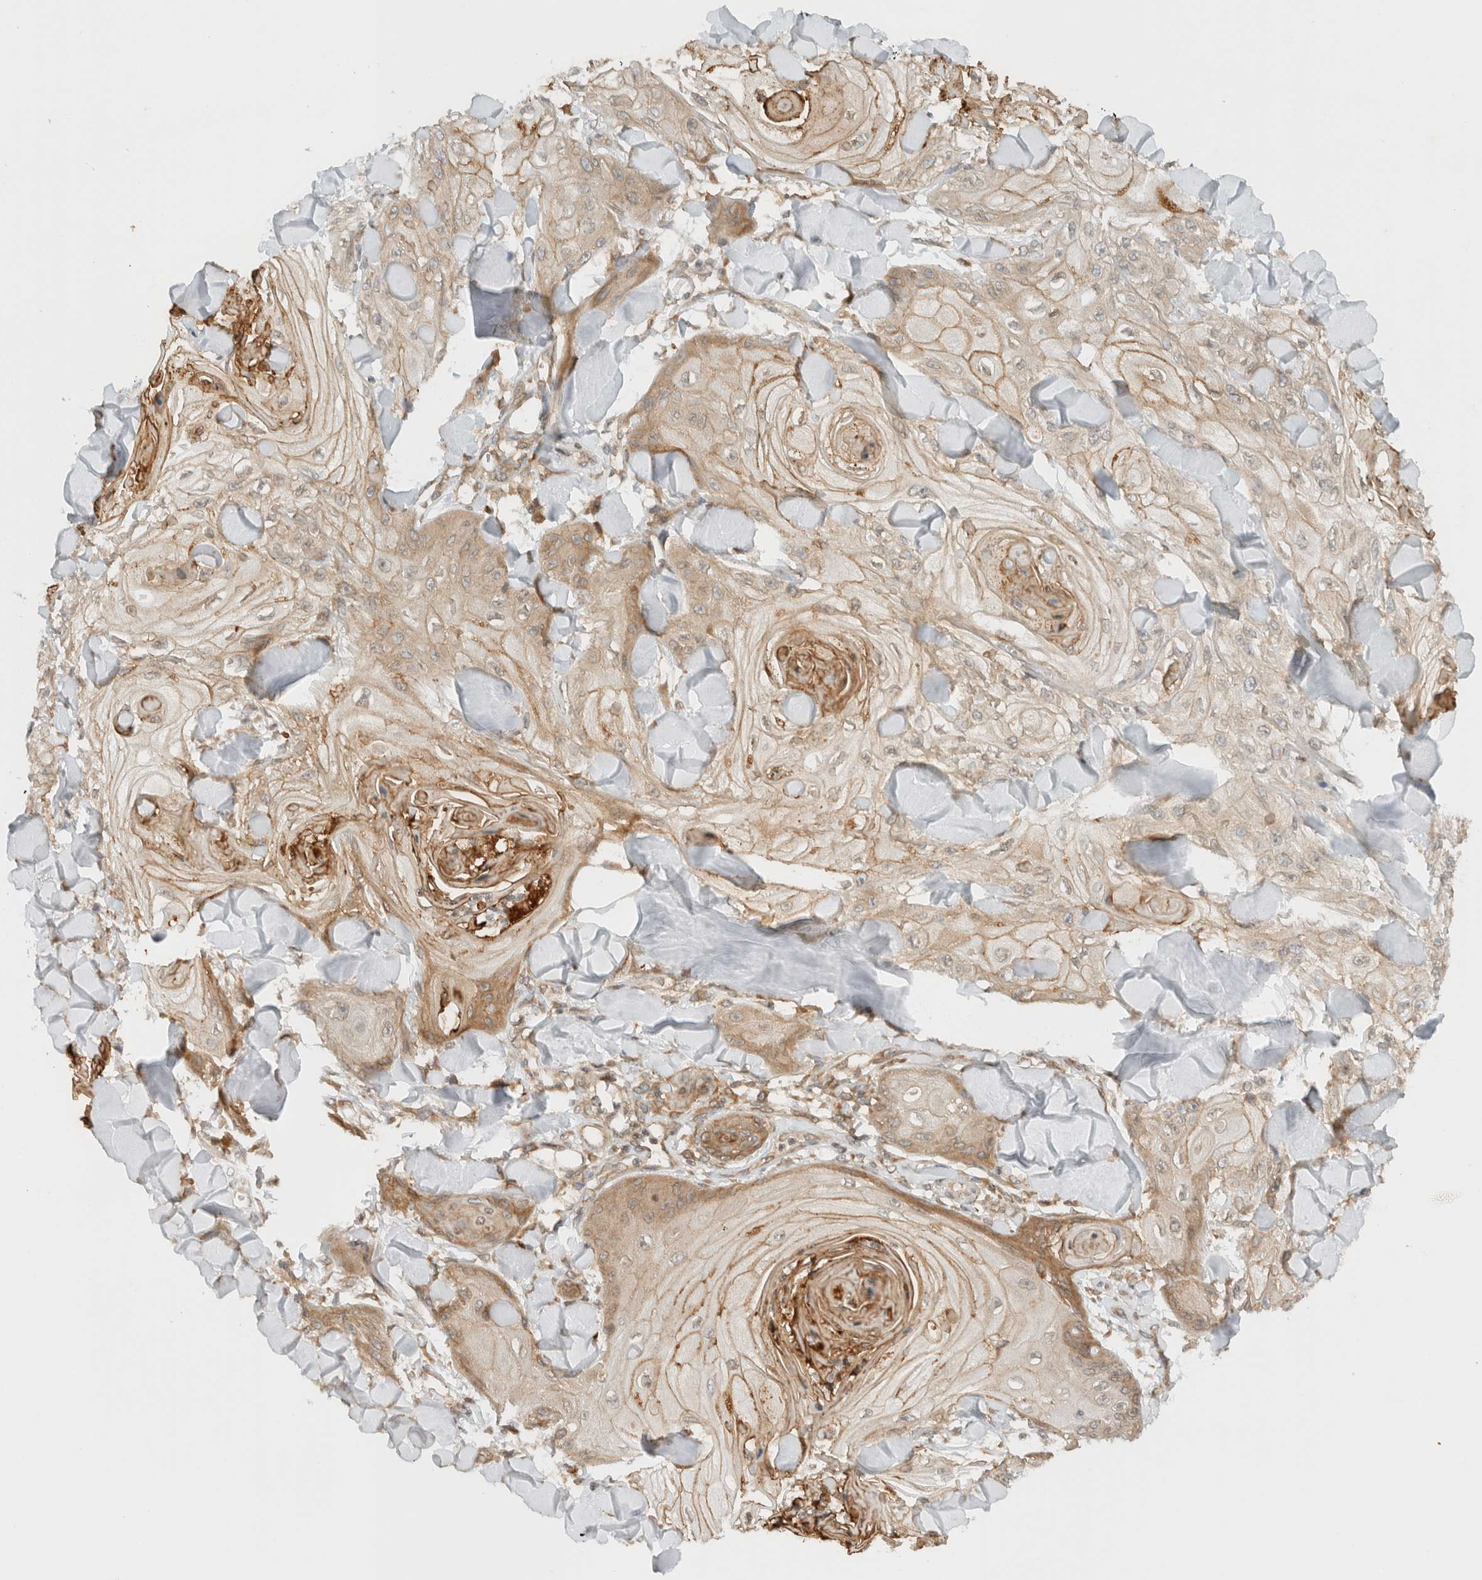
{"staining": {"intensity": "weak", "quantity": ">75%", "location": "cytoplasmic/membranous"}, "tissue": "skin cancer", "cell_type": "Tumor cells", "image_type": "cancer", "snomed": [{"axis": "morphology", "description": "Squamous cell carcinoma, NOS"}, {"axis": "topography", "description": "Skin"}], "caption": "A high-resolution micrograph shows IHC staining of skin squamous cell carcinoma, which exhibits weak cytoplasmic/membranous positivity in approximately >75% of tumor cells.", "gene": "ARFGEF2", "patient": {"sex": "male", "age": 74}}